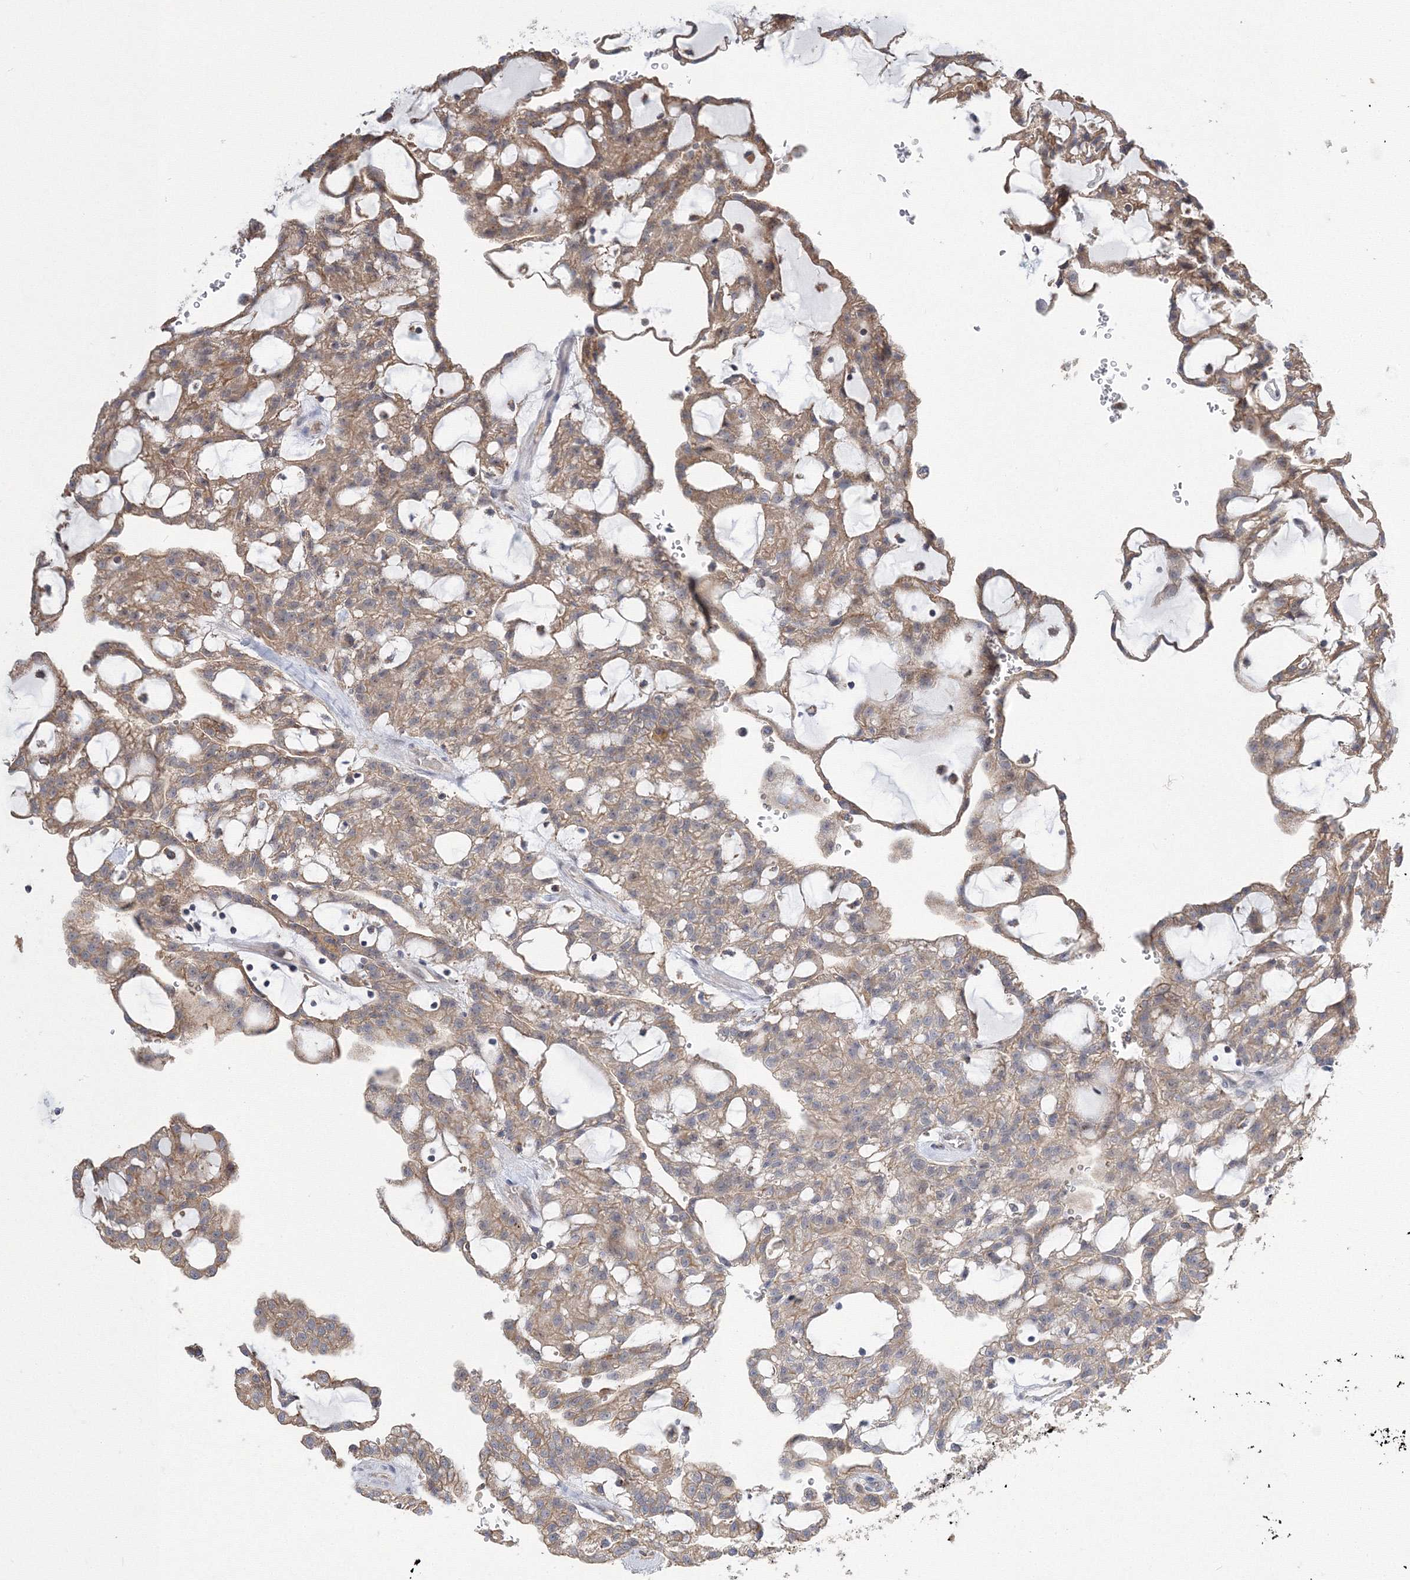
{"staining": {"intensity": "moderate", "quantity": ">75%", "location": "cytoplasmic/membranous"}, "tissue": "renal cancer", "cell_type": "Tumor cells", "image_type": "cancer", "snomed": [{"axis": "morphology", "description": "Adenocarcinoma, NOS"}, {"axis": "topography", "description": "Kidney"}], "caption": "A high-resolution micrograph shows IHC staining of adenocarcinoma (renal), which demonstrates moderate cytoplasmic/membranous positivity in approximately >75% of tumor cells.", "gene": "AASDH", "patient": {"sex": "male", "age": 63}}